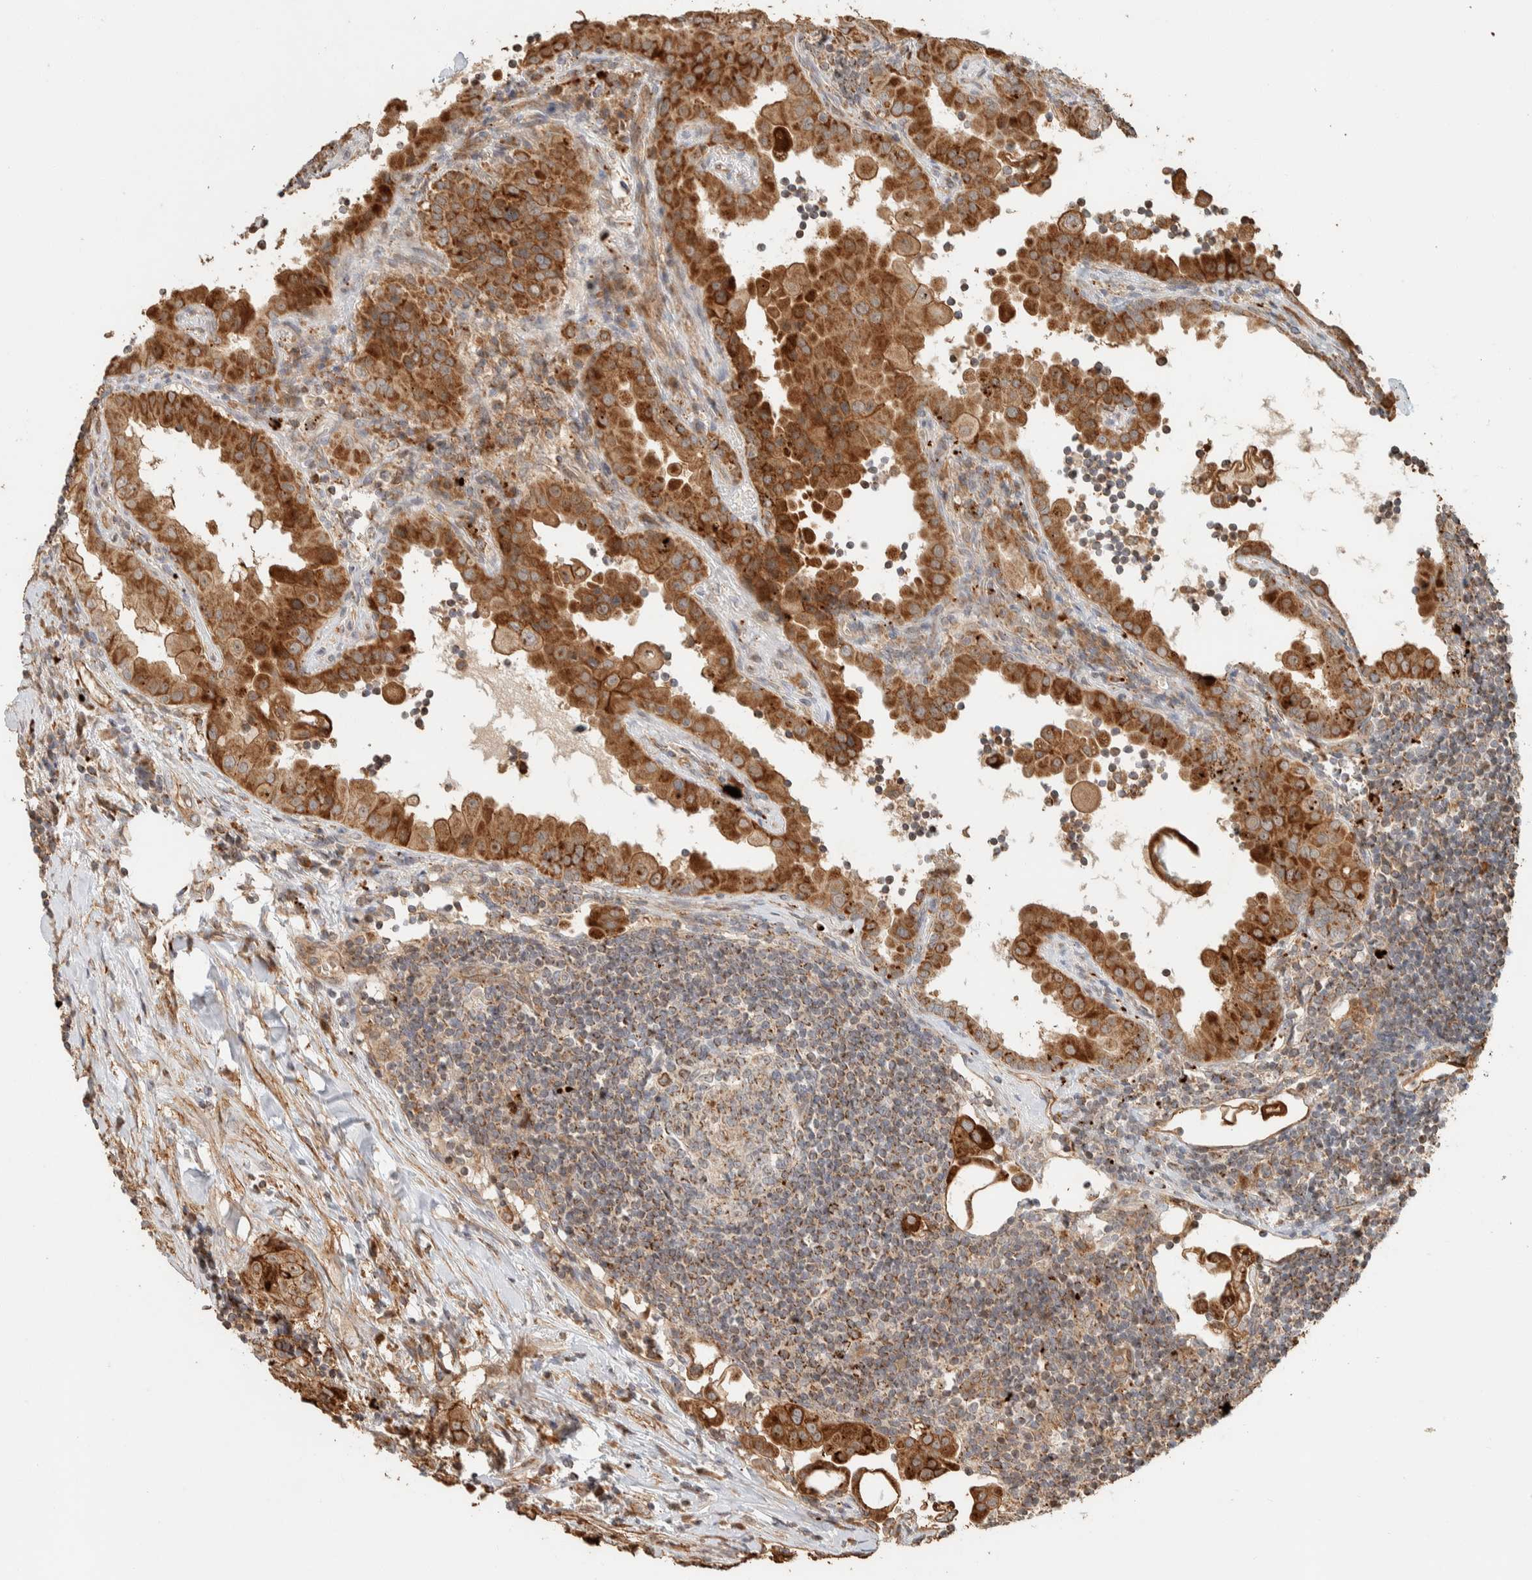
{"staining": {"intensity": "moderate", "quantity": ">75%", "location": "cytoplasmic/membranous"}, "tissue": "thyroid cancer", "cell_type": "Tumor cells", "image_type": "cancer", "snomed": [{"axis": "morphology", "description": "Papillary adenocarcinoma, NOS"}, {"axis": "topography", "description": "Thyroid gland"}], "caption": "Immunohistochemical staining of thyroid papillary adenocarcinoma exhibits moderate cytoplasmic/membranous protein positivity in about >75% of tumor cells.", "gene": "KIF9", "patient": {"sex": "male", "age": 33}}